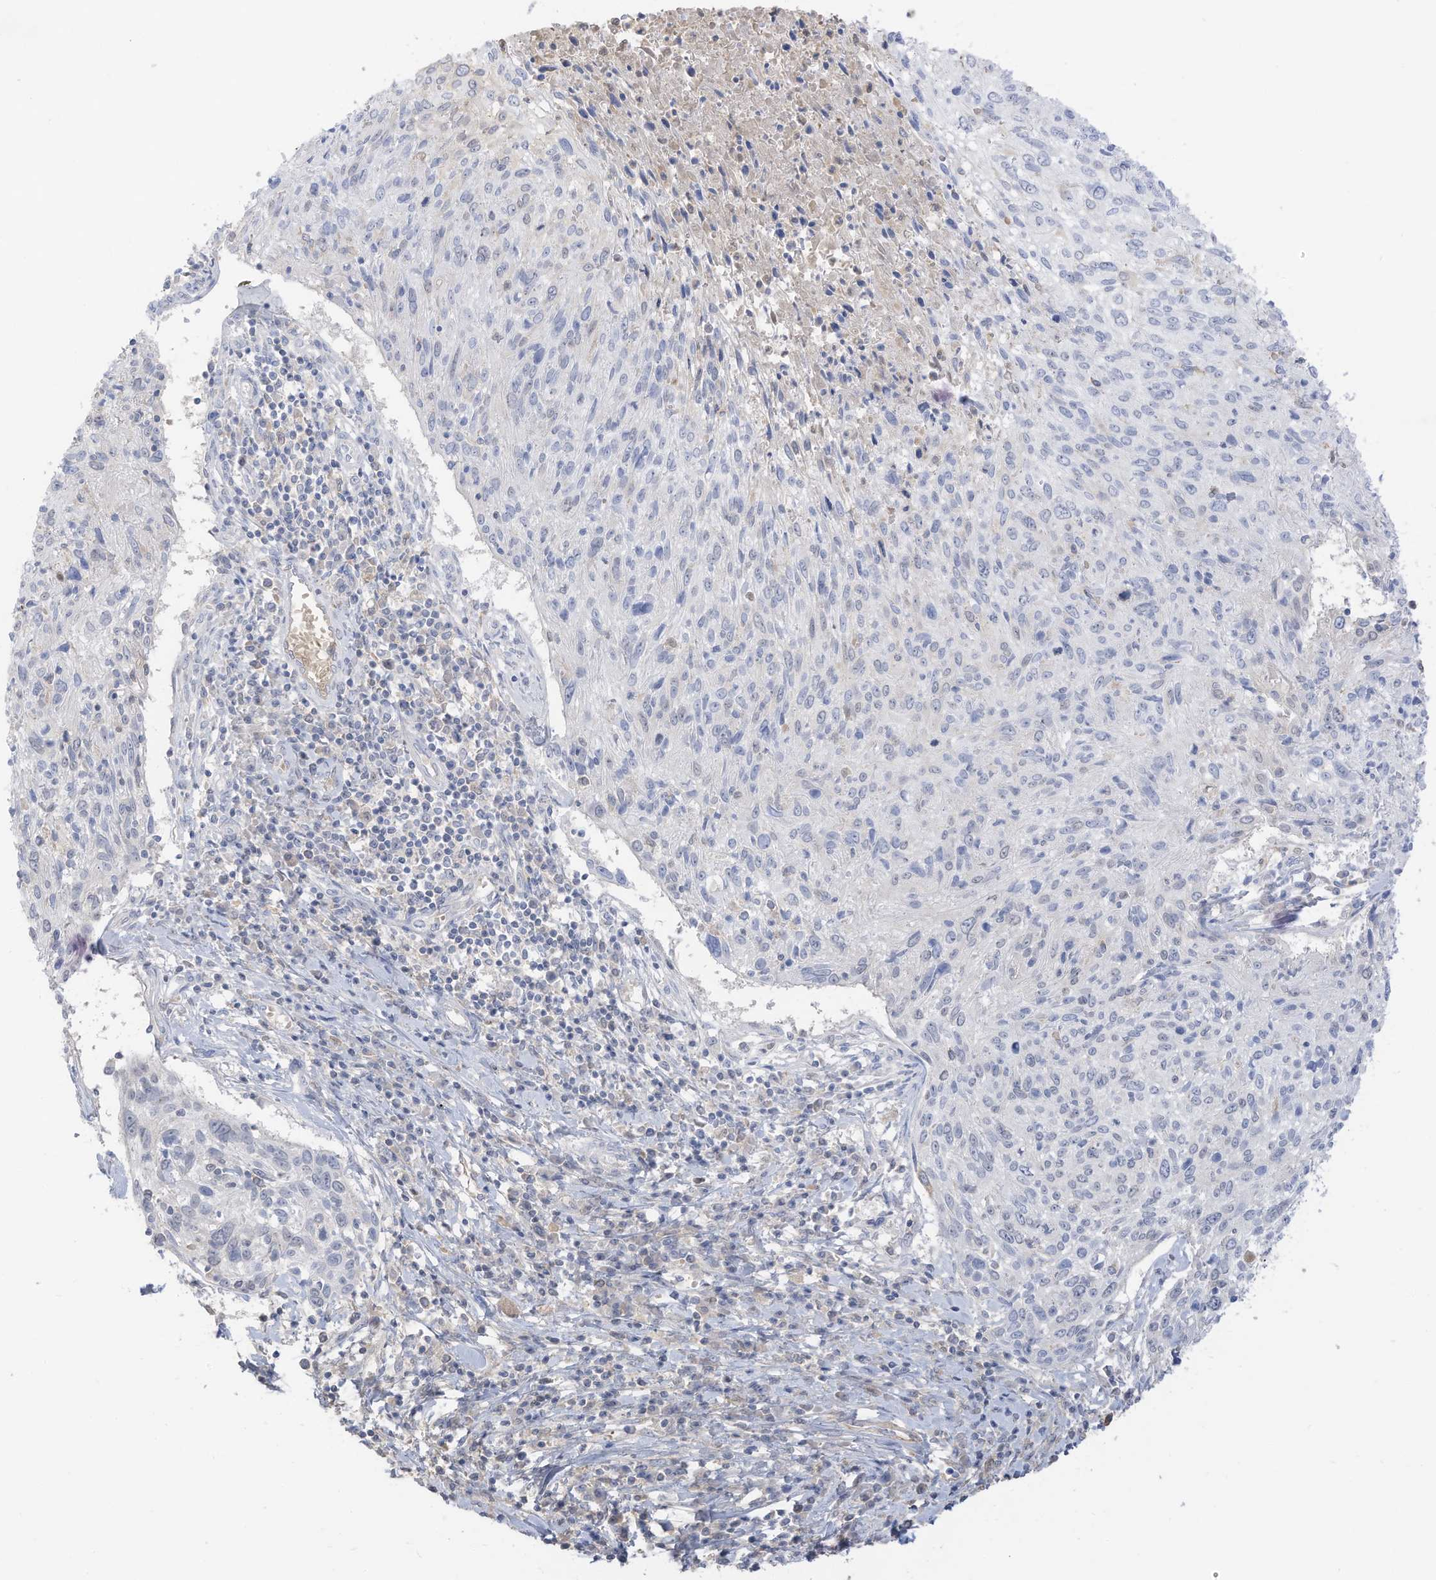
{"staining": {"intensity": "negative", "quantity": "none", "location": "none"}, "tissue": "cervical cancer", "cell_type": "Tumor cells", "image_type": "cancer", "snomed": [{"axis": "morphology", "description": "Squamous cell carcinoma, NOS"}, {"axis": "topography", "description": "Cervix"}], "caption": "Immunohistochemical staining of human cervical squamous cell carcinoma displays no significant positivity in tumor cells. Nuclei are stained in blue.", "gene": "HSD17B13", "patient": {"sex": "female", "age": 51}}